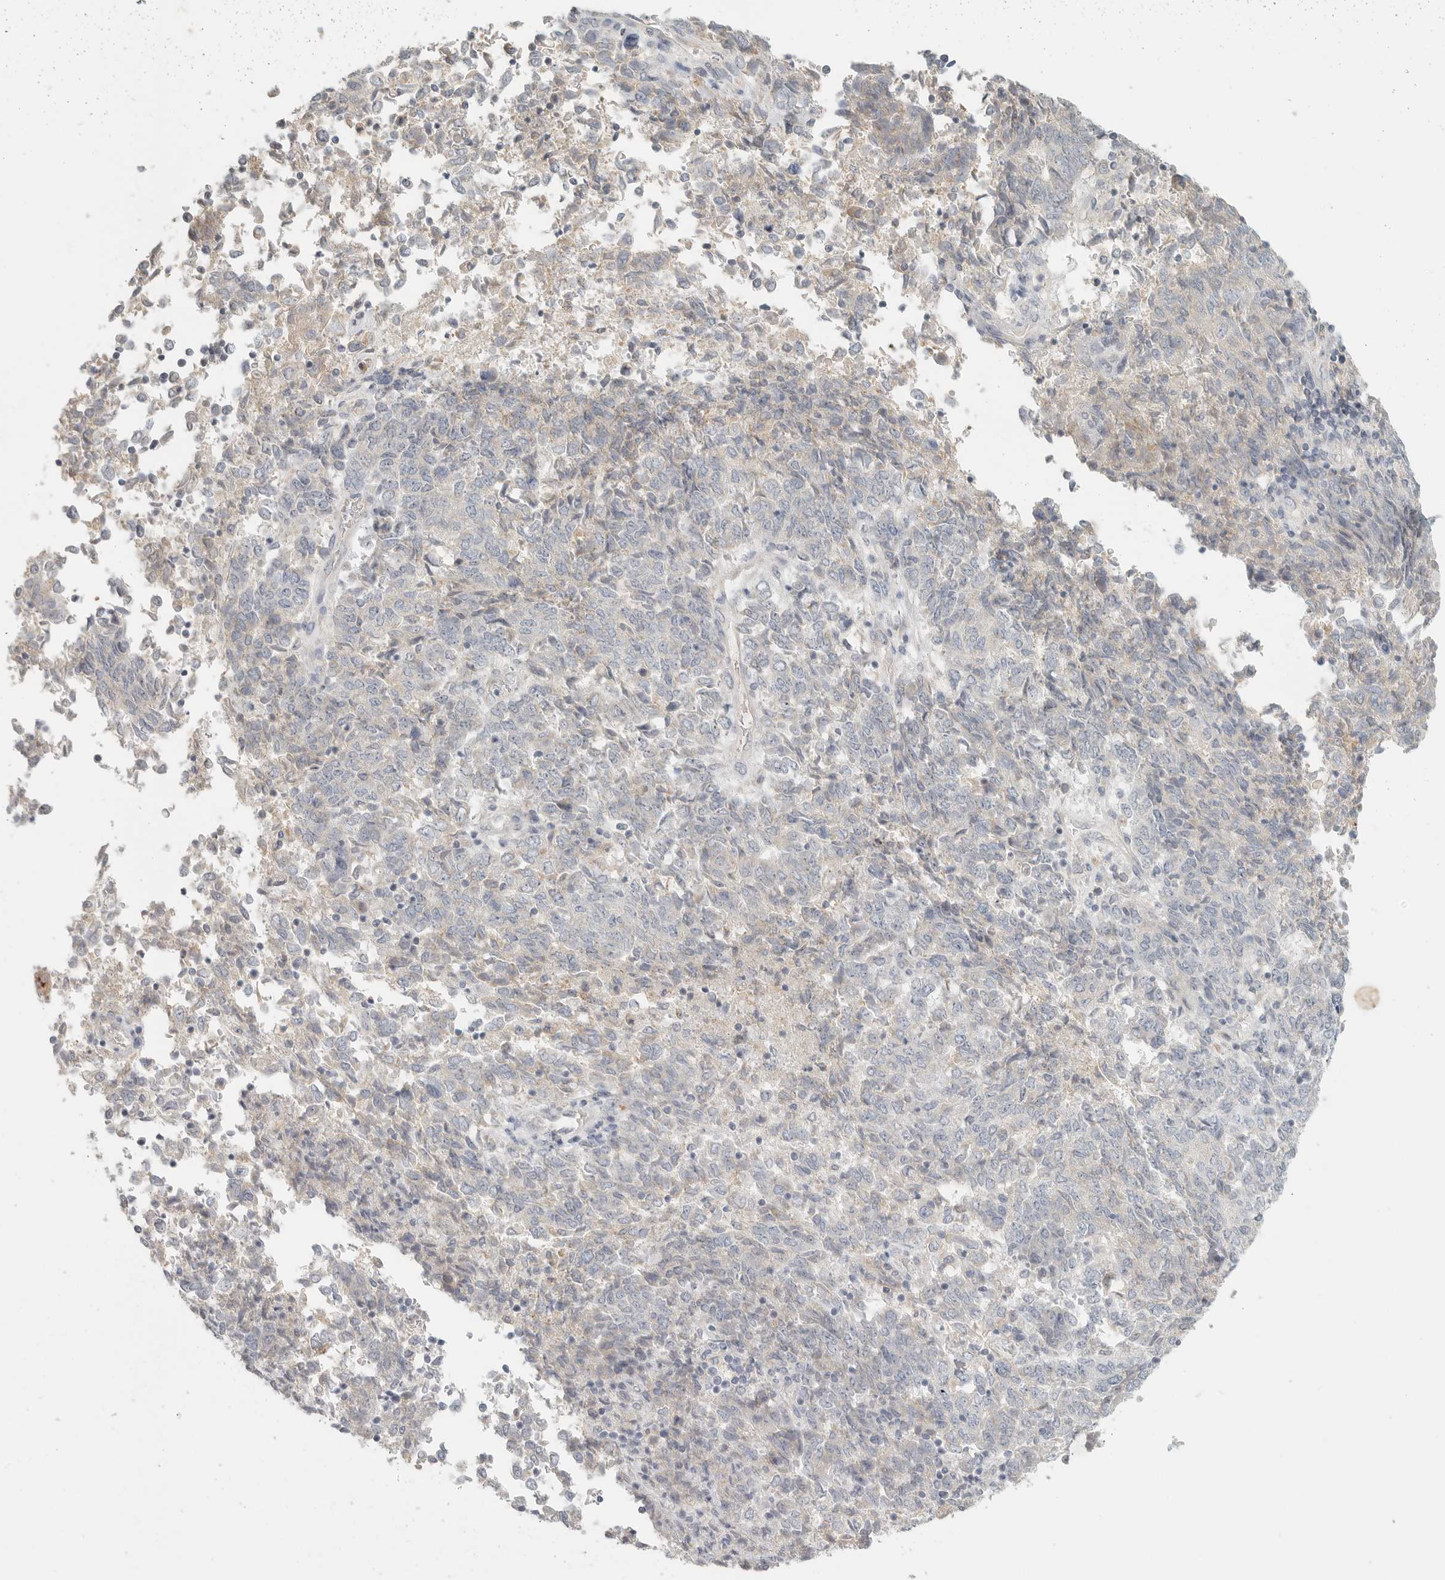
{"staining": {"intensity": "negative", "quantity": "none", "location": "none"}, "tissue": "endometrial cancer", "cell_type": "Tumor cells", "image_type": "cancer", "snomed": [{"axis": "morphology", "description": "Adenocarcinoma, NOS"}, {"axis": "topography", "description": "Endometrium"}], "caption": "A histopathology image of endometrial cancer (adenocarcinoma) stained for a protein displays no brown staining in tumor cells.", "gene": "SLC25A36", "patient": {"sex": "female", "age": 80}}